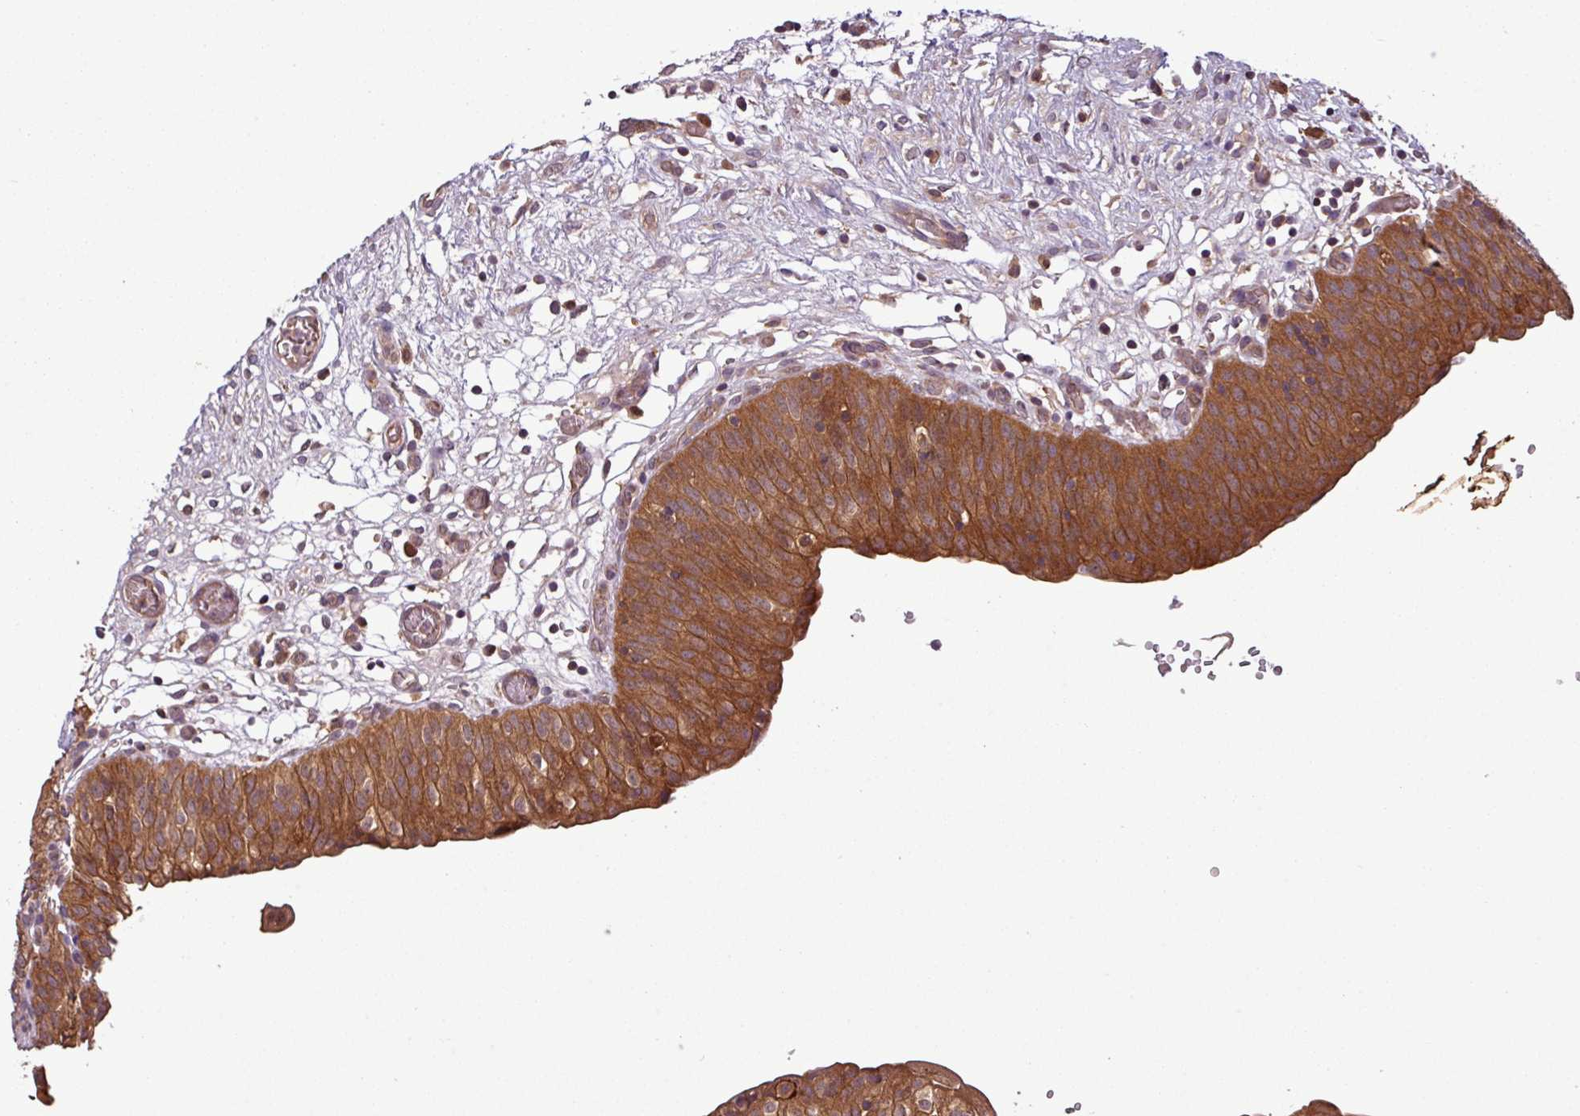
{"staining": {"intensity": "strong", "quantity": ">75%", "location": "cytoplasmic/membranous"}, "tissue": "urinary bladder", "cell_type": "Urothelial cells", "image_type": "normal", "snomed": [{"axis": "morphology", "description": "Normal tissue, NOS"}, {"axis": "topography", "description": "Urinary bladder"}], "caption": "IHC of unremarkable human urinary bladder reveals high levels of strong cytoplasmic/membranous staining in about >75% of urothelial cells. The staining was performed using DAB to visualize the protein expression in brown, while the nuclei were stained in blue with hematoxylin (Magnification: 20x).", "gene": "SIRPB2", "patient": {"sex": "male", "age": 55}}